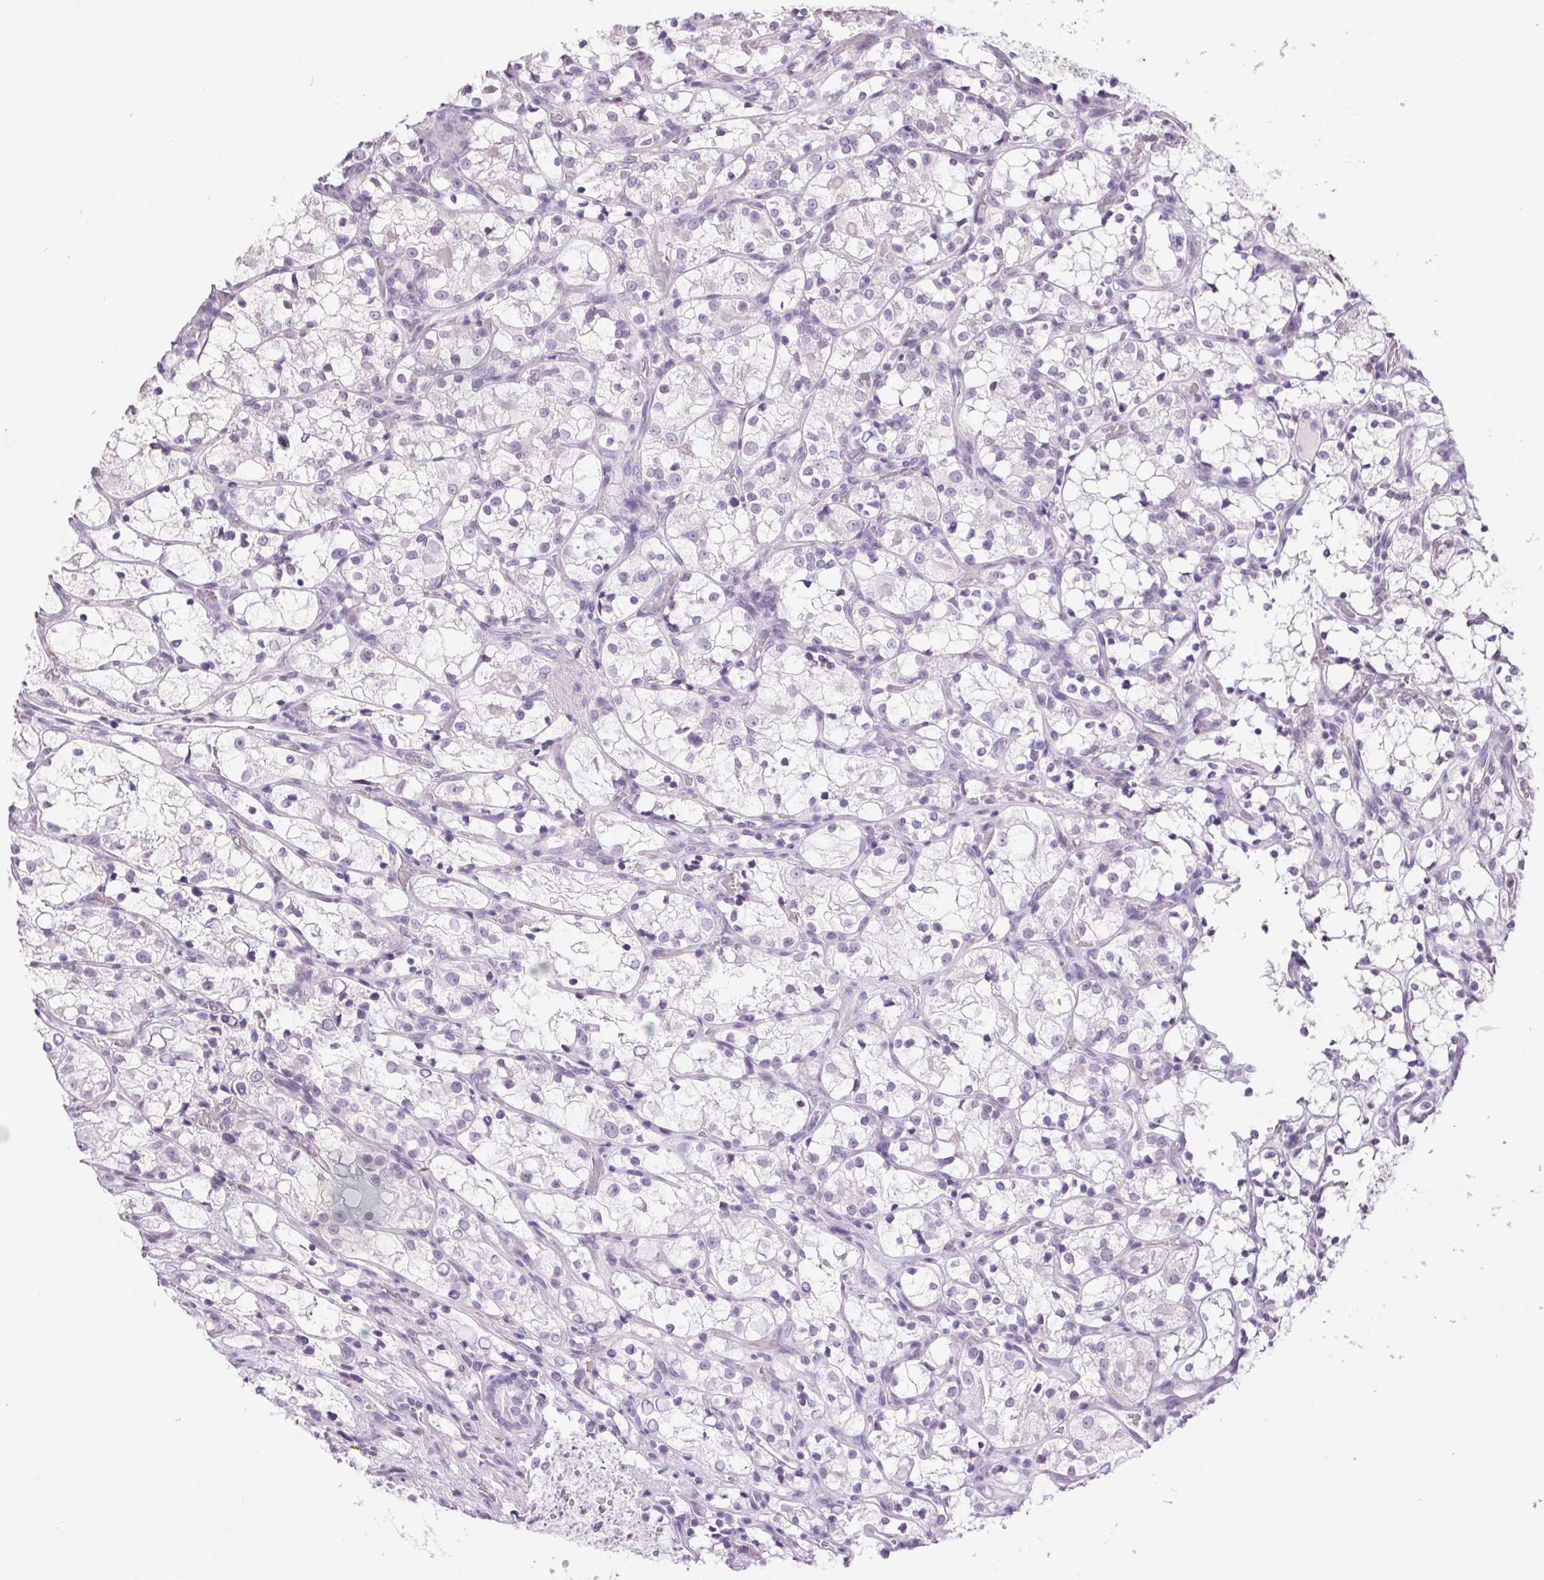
{"staining": {"intensity": "negative", "quantity": "none", "location": "none"}, "tissue": "renal cancer", "cell_type": "Tumor cells", "image_type": "cancer", "snomed": [{"axis": "morphology", "description": "Adenocarcinoma, NOS"}, {"axis": "topography", "description": "Kidney"}], "caption": "Immunohistochemistry image of adenocarcinoma (renal) stained for a protein (brown), which shows no expression in tumor cells. (Brightfield microscopy of DAB immunohistochemistry (IHC) at high magnification).", "gene": "PRL", "patient": {"sex": "female", "age": 69}}